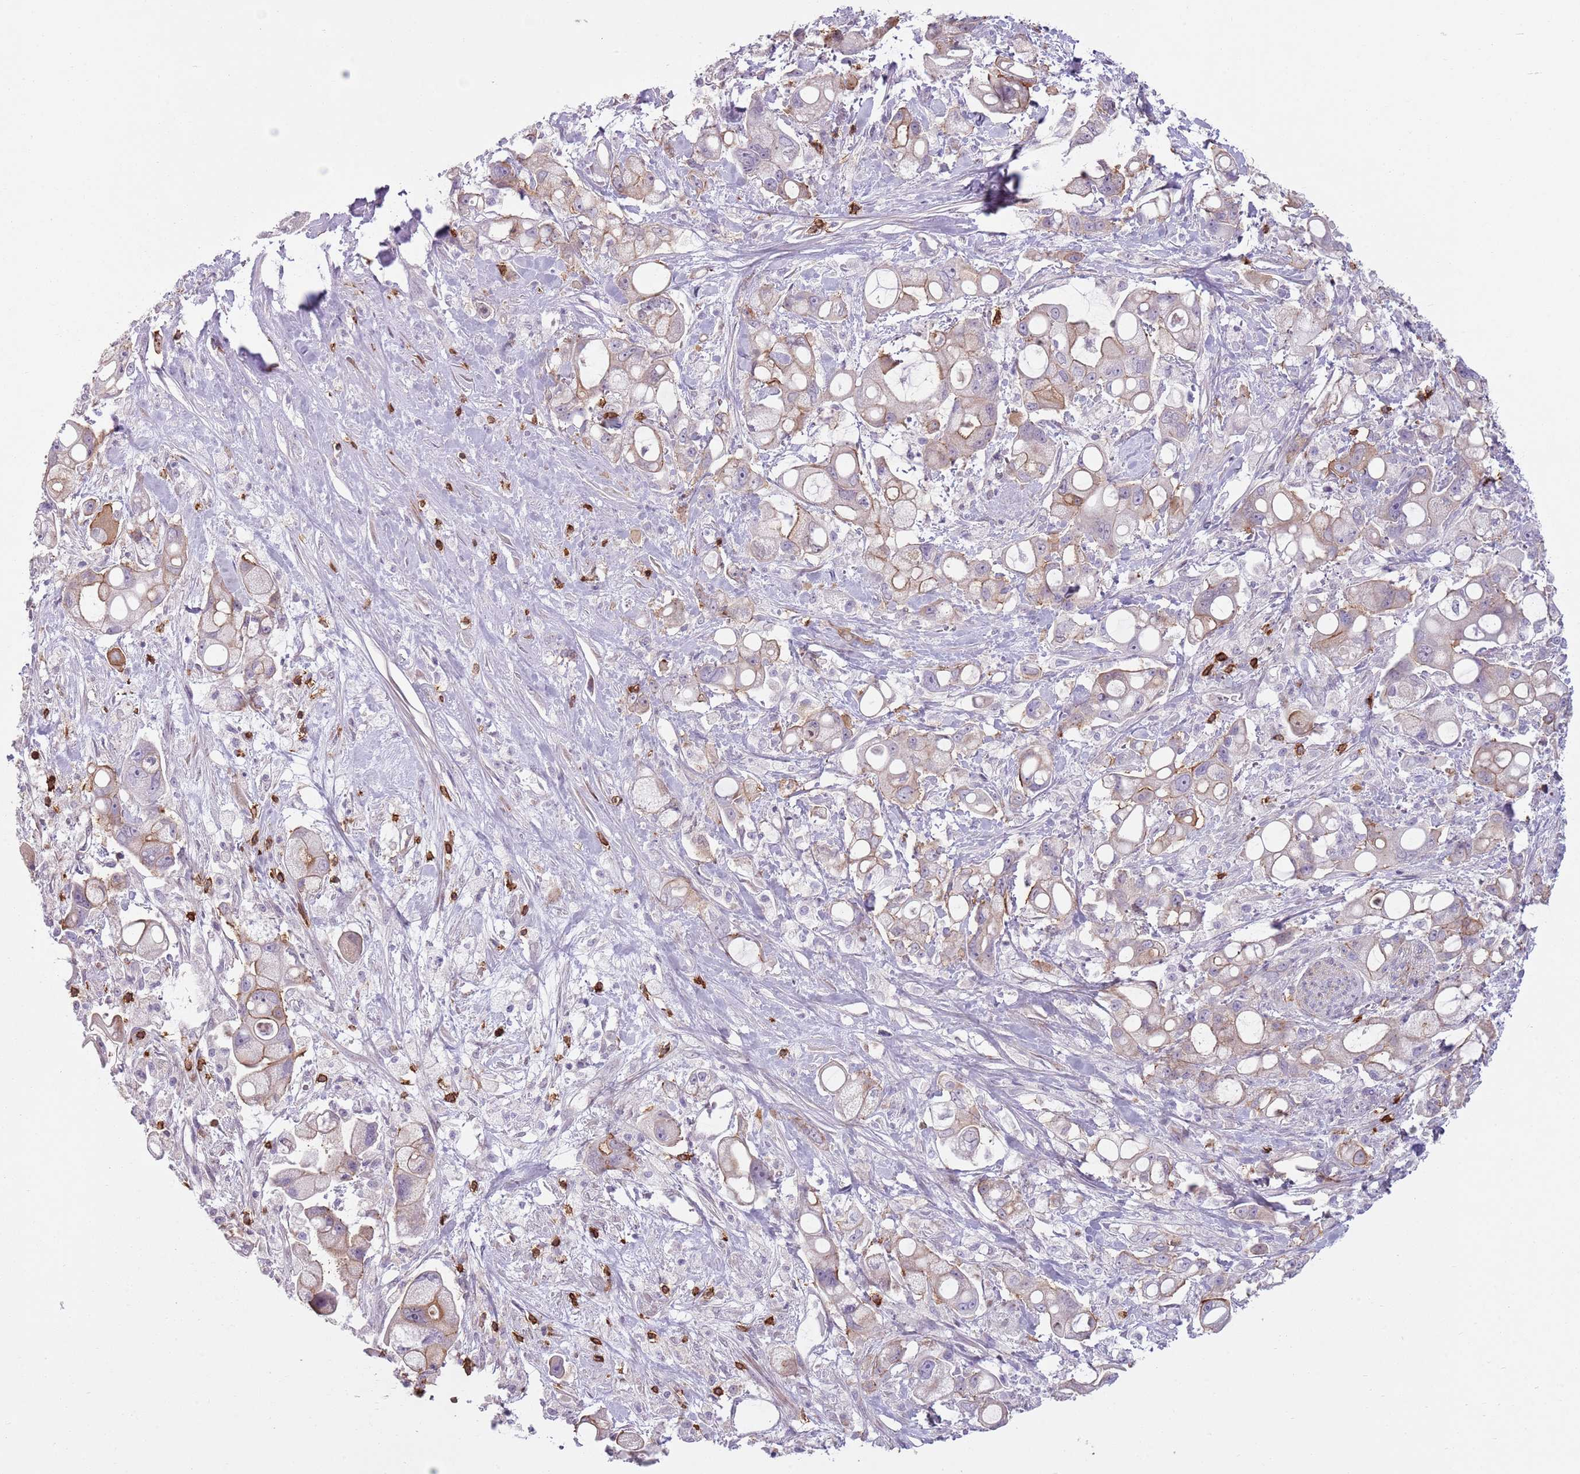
{"staining": {"intensity": "moderate", "quantity": "<25%", "location": "cytoplasmic/membranous"}, "tissue": "pancreatic cancer", "cell_type": "Tumor cells", "image_type": "cancer", "snomed": [{"axis": "morphology", "description": "Adenocarcinoma, NOS"}, {"axis": "topography", "description": "Pancreas"}], "caption": "Brown immunohistochemical staining in human pancreatic cancer exhibits moderate cytoplasmic/membranous staining in about <25% of tumor cells. (IHC, brightfield microscopy, high magnification).", "gene": "ZNF583", "patient": {"sex": "male", "age": 68}}